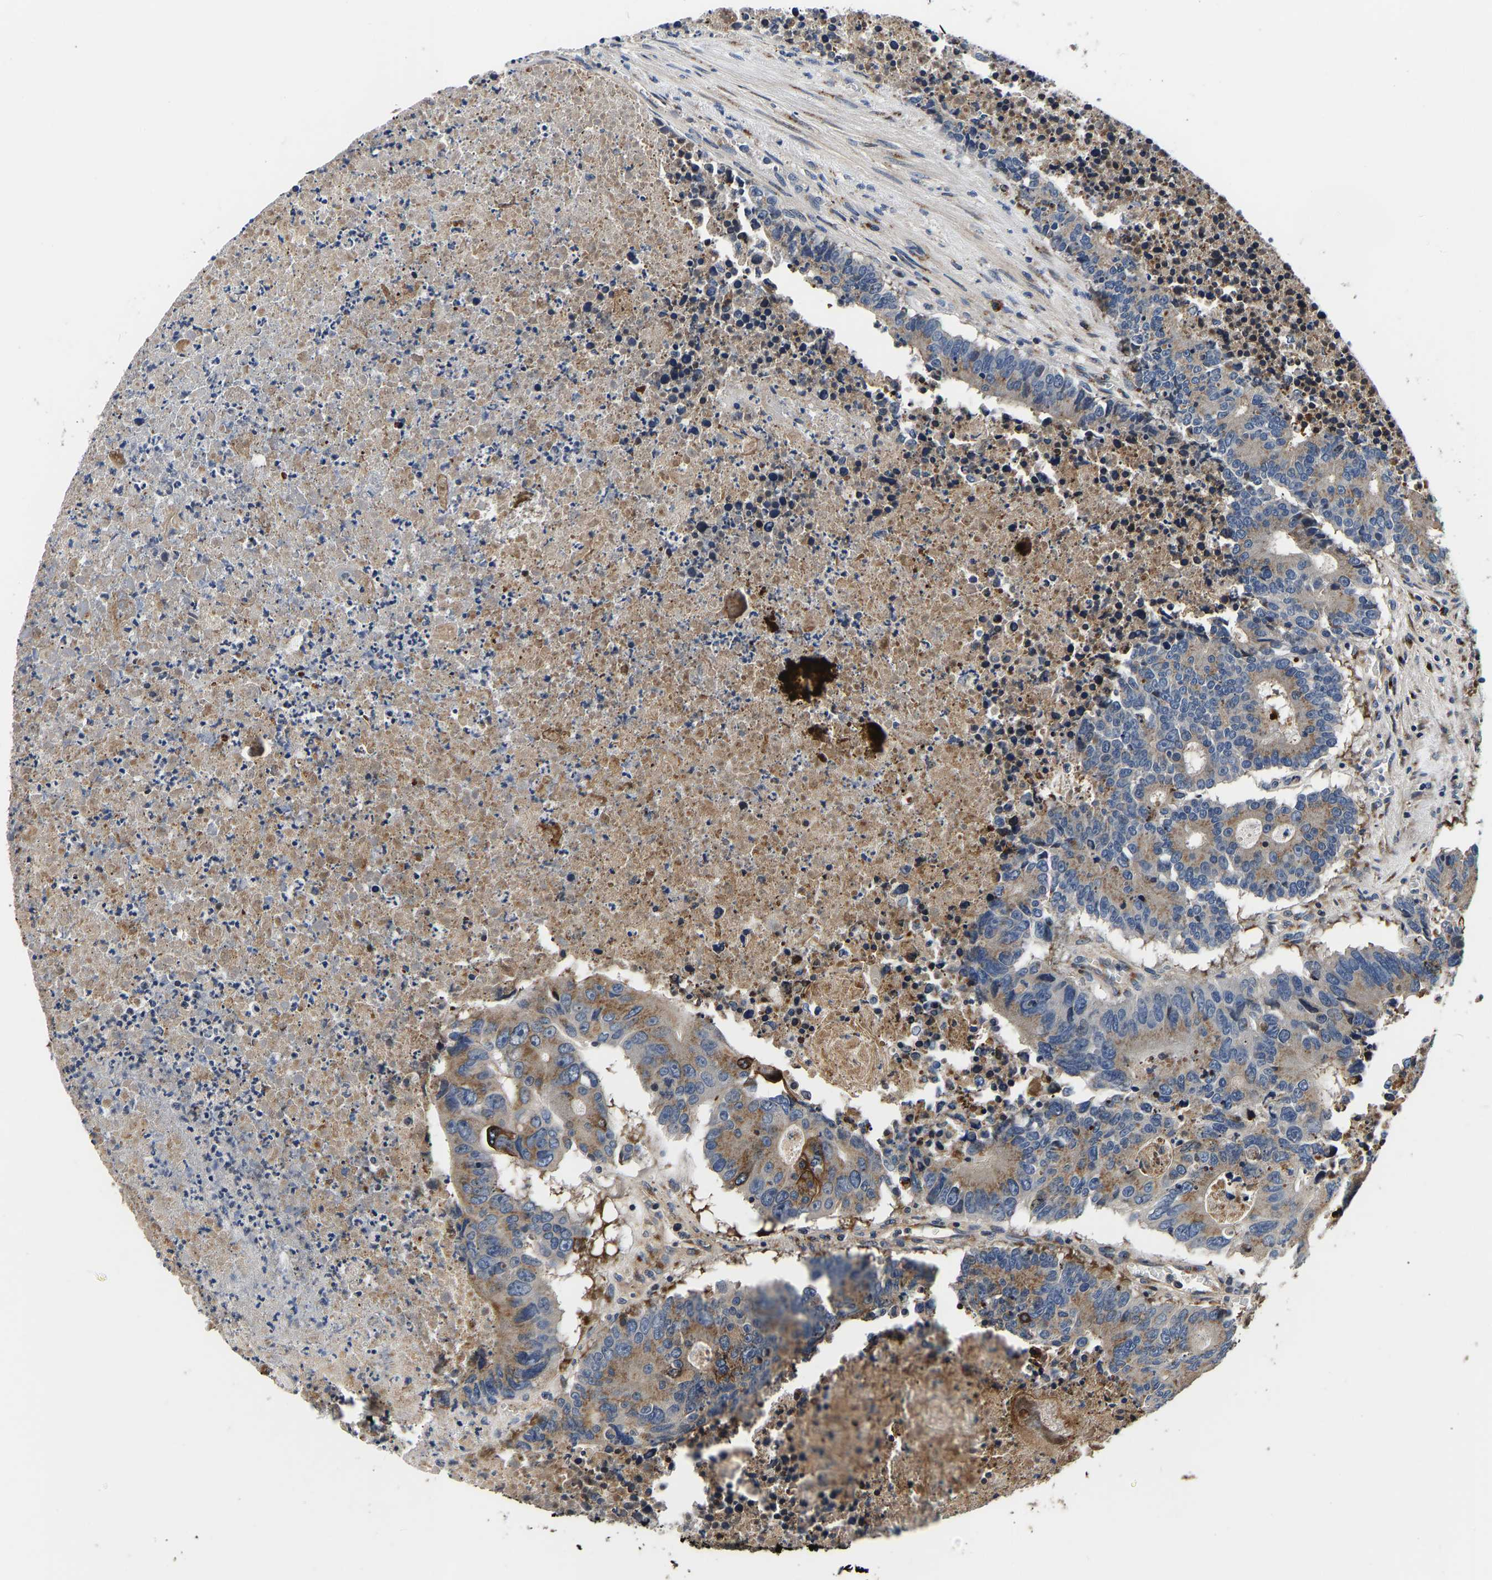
{"staining": {"intensity": "moderate", "quantity": ">75%", "location": "cytoplasmic/membranous"}, "tissue": "colorectal cancer", "cell_type": "Tumor cells", "image_type": "cancer", "snomed": [{"axis": "morphology", "description": "Adenocarcinoma, NOS"}, {"axis": "topography", "description": "Colon"}], "caption": "There is medium levels of moderate cytoplasmic/membranous staining in tumor cells of colorectal cancer, as demonstrated by immunohistochemical staining (brown color).", "gene": "RABAC1", "patient": {"sex": "male", "age": 87}}